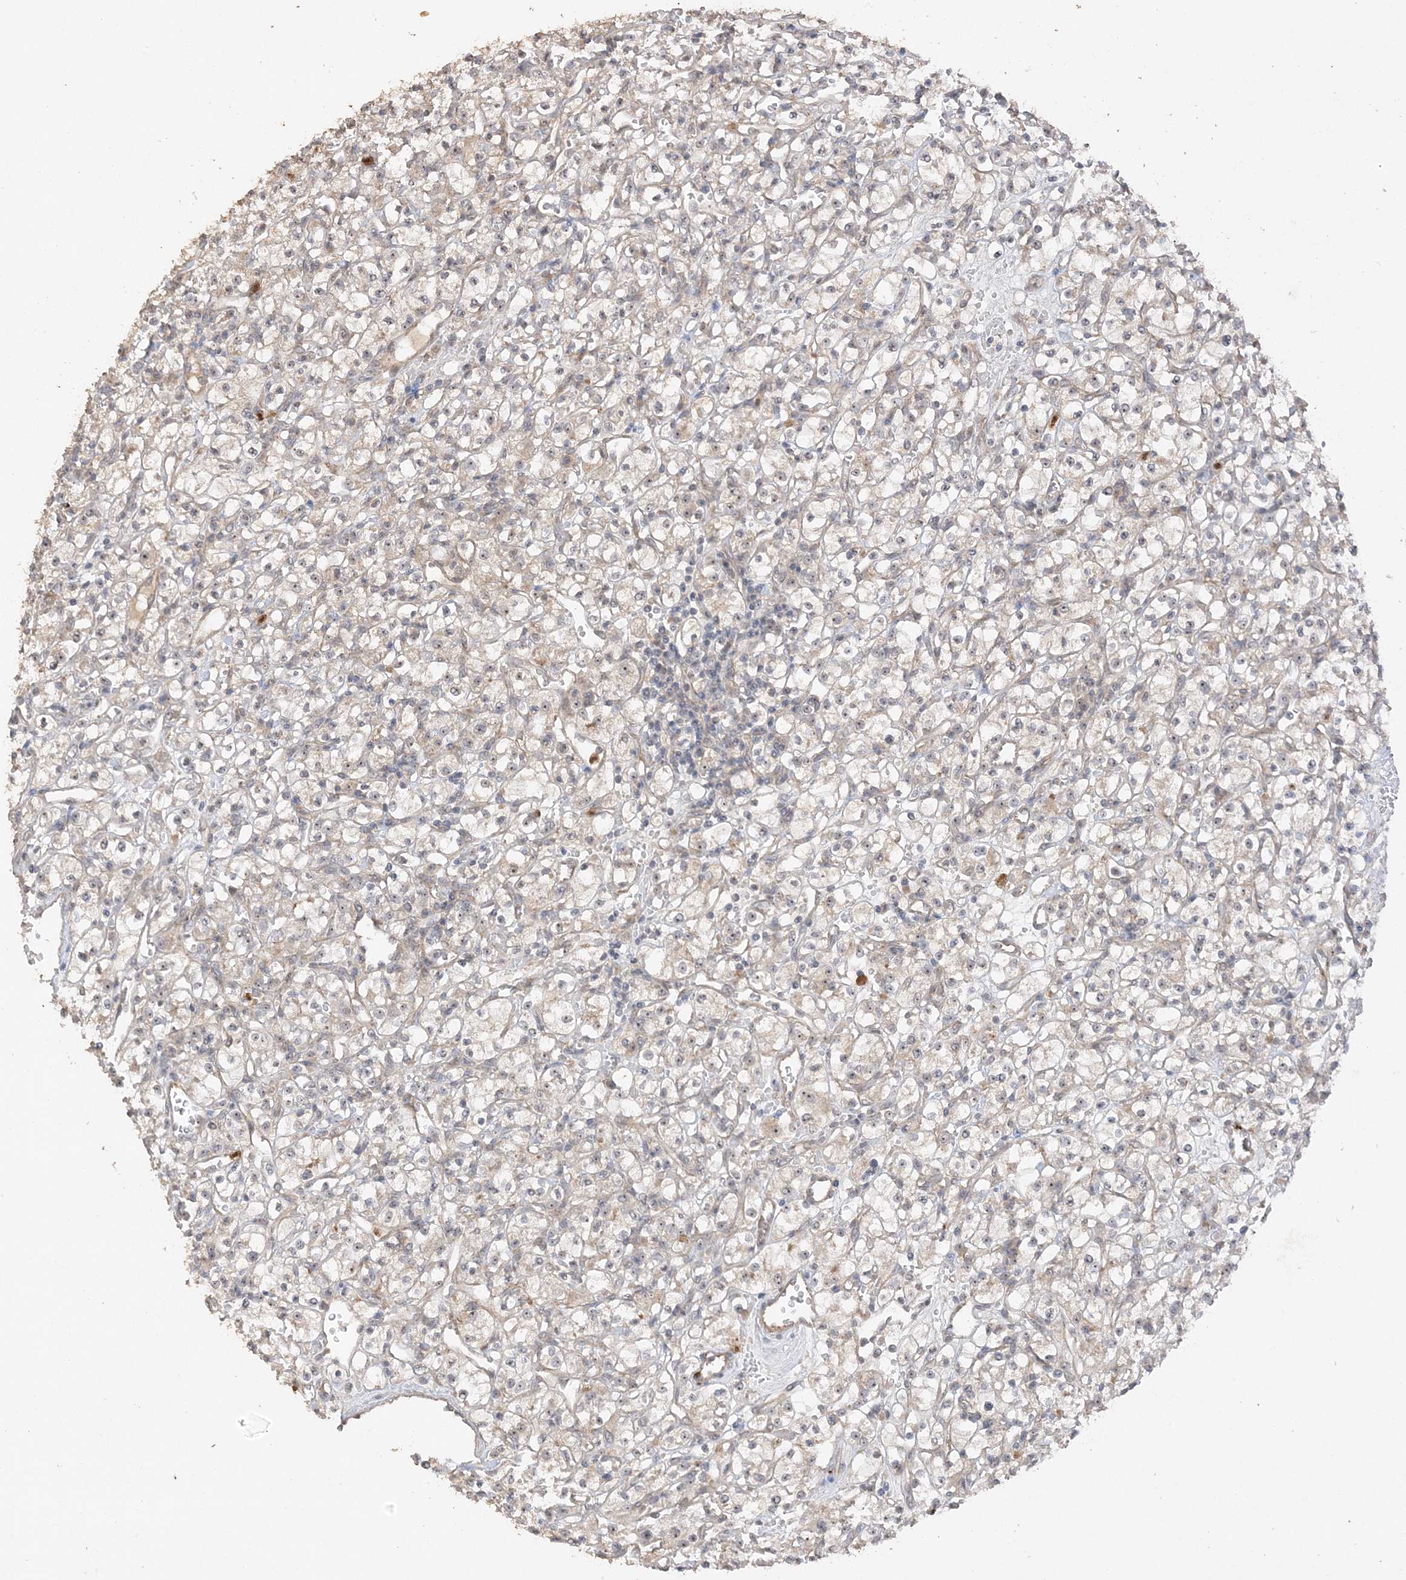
{"staining": {"intensity": "negative", "quantity": "none", "location": "none"}, "tissue": "renal cancer", "cell_type": "Tumor cells", "image_type": "cancer", "snomed": [{"axis": "morphology", "description": "Adenocarcinoma, NOS"}, {"axis": "topography", "description": "Kidney"}], "caption": "Immunohistochemistry (IHC) photomicrograph of human renal cancer stained for a protein (brown), which displays no expression in tumor cells.", "gene": "DDX18", "patient": {"sex": "female", "age": 59}}